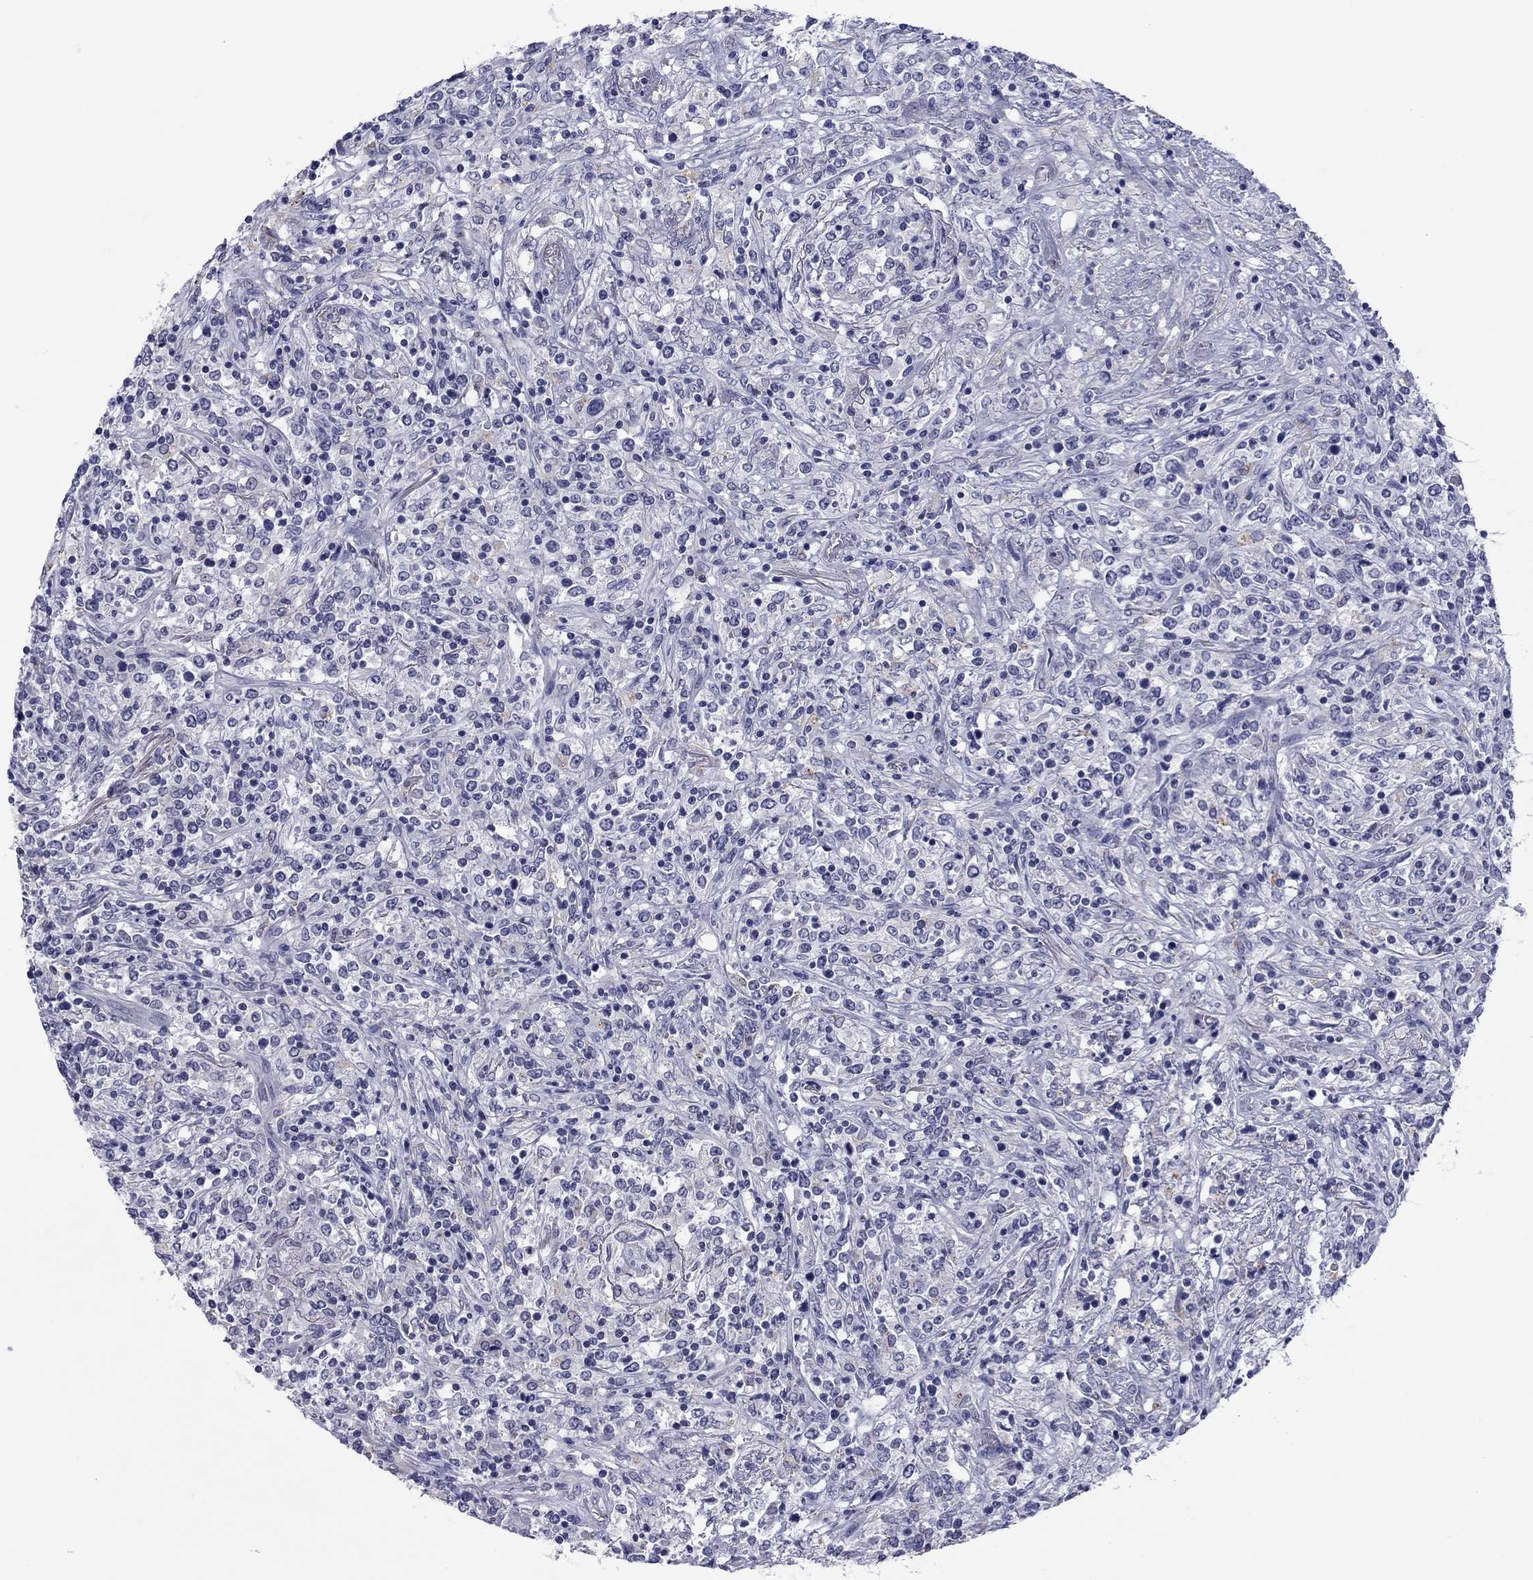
{"staining": {"intensity": "negative", "quantity": "none", "location": "none"}, "tissue": "lymphoma", "cell_type": "Tumor cells", "image_type": "cancer", "snomed": [{"axis": "morphology", "description": "Malignant lymphoma, non-Hodgkin's type, High grade"}, {"axis": "topography", "description": "Lung"}], "caption": "IHC micrograph of neoplastic tissue: human malignant lymphoma, non-Hodgkin's type (high-grade) stained with DAB (3,3'-diaminobenzidine) exhibits no significant protein staining in tumor cells.", "gene": "TCFL5", "patient": {"sex": "male", "age": 79}}